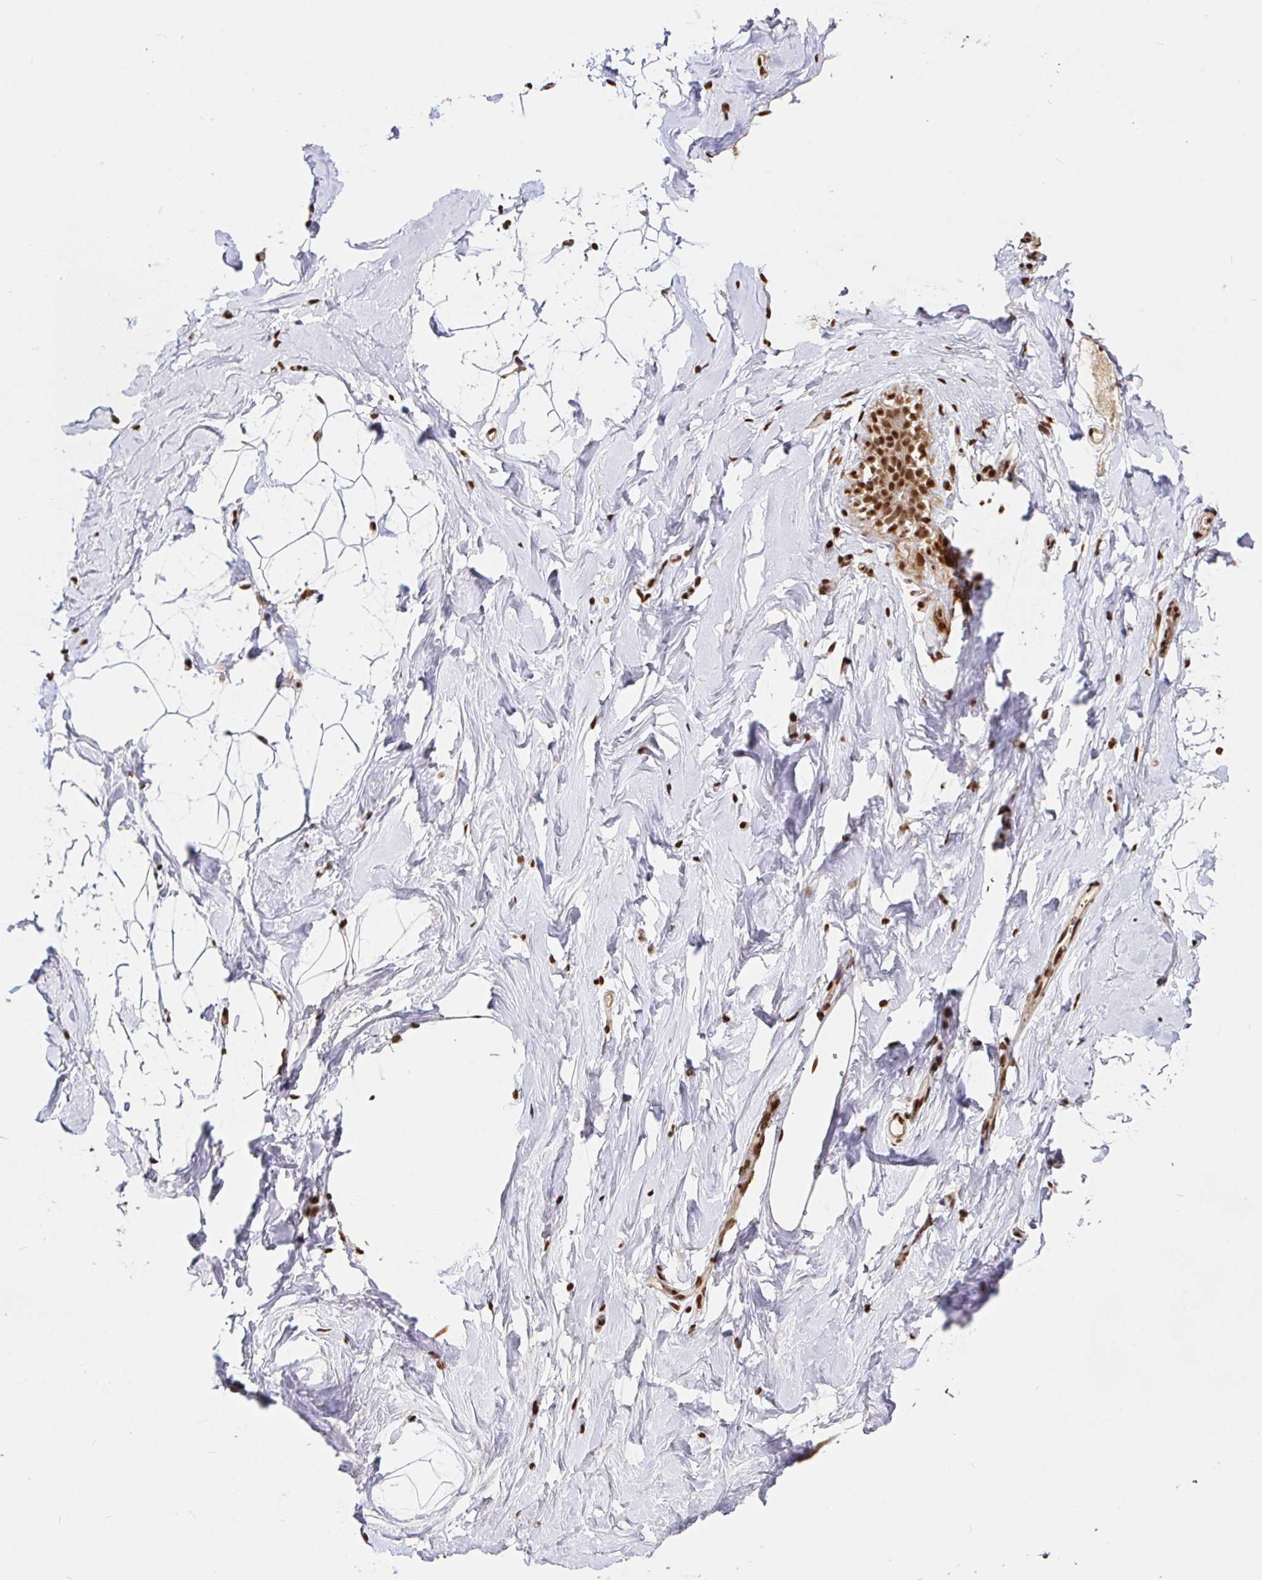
{"staining": {"intensity": "moderate", "quantity": ">75%", "location": "nuclear"}, "tissue": "breast", "cell_type": "Adipocytes", "image_type": "normal", "snomed": [{"axis": "morphology", "description": "Normal tissue, NOS"}, {"axis": "topography", "description": "Breast"}], "caption": "About >75% of adipocytes in normal human breast display moderate nuclear protein positivity as visualized by brown immunohistochemical staining.", "gene": "SP3", "patient": {"sex": "female", "age": 32}}